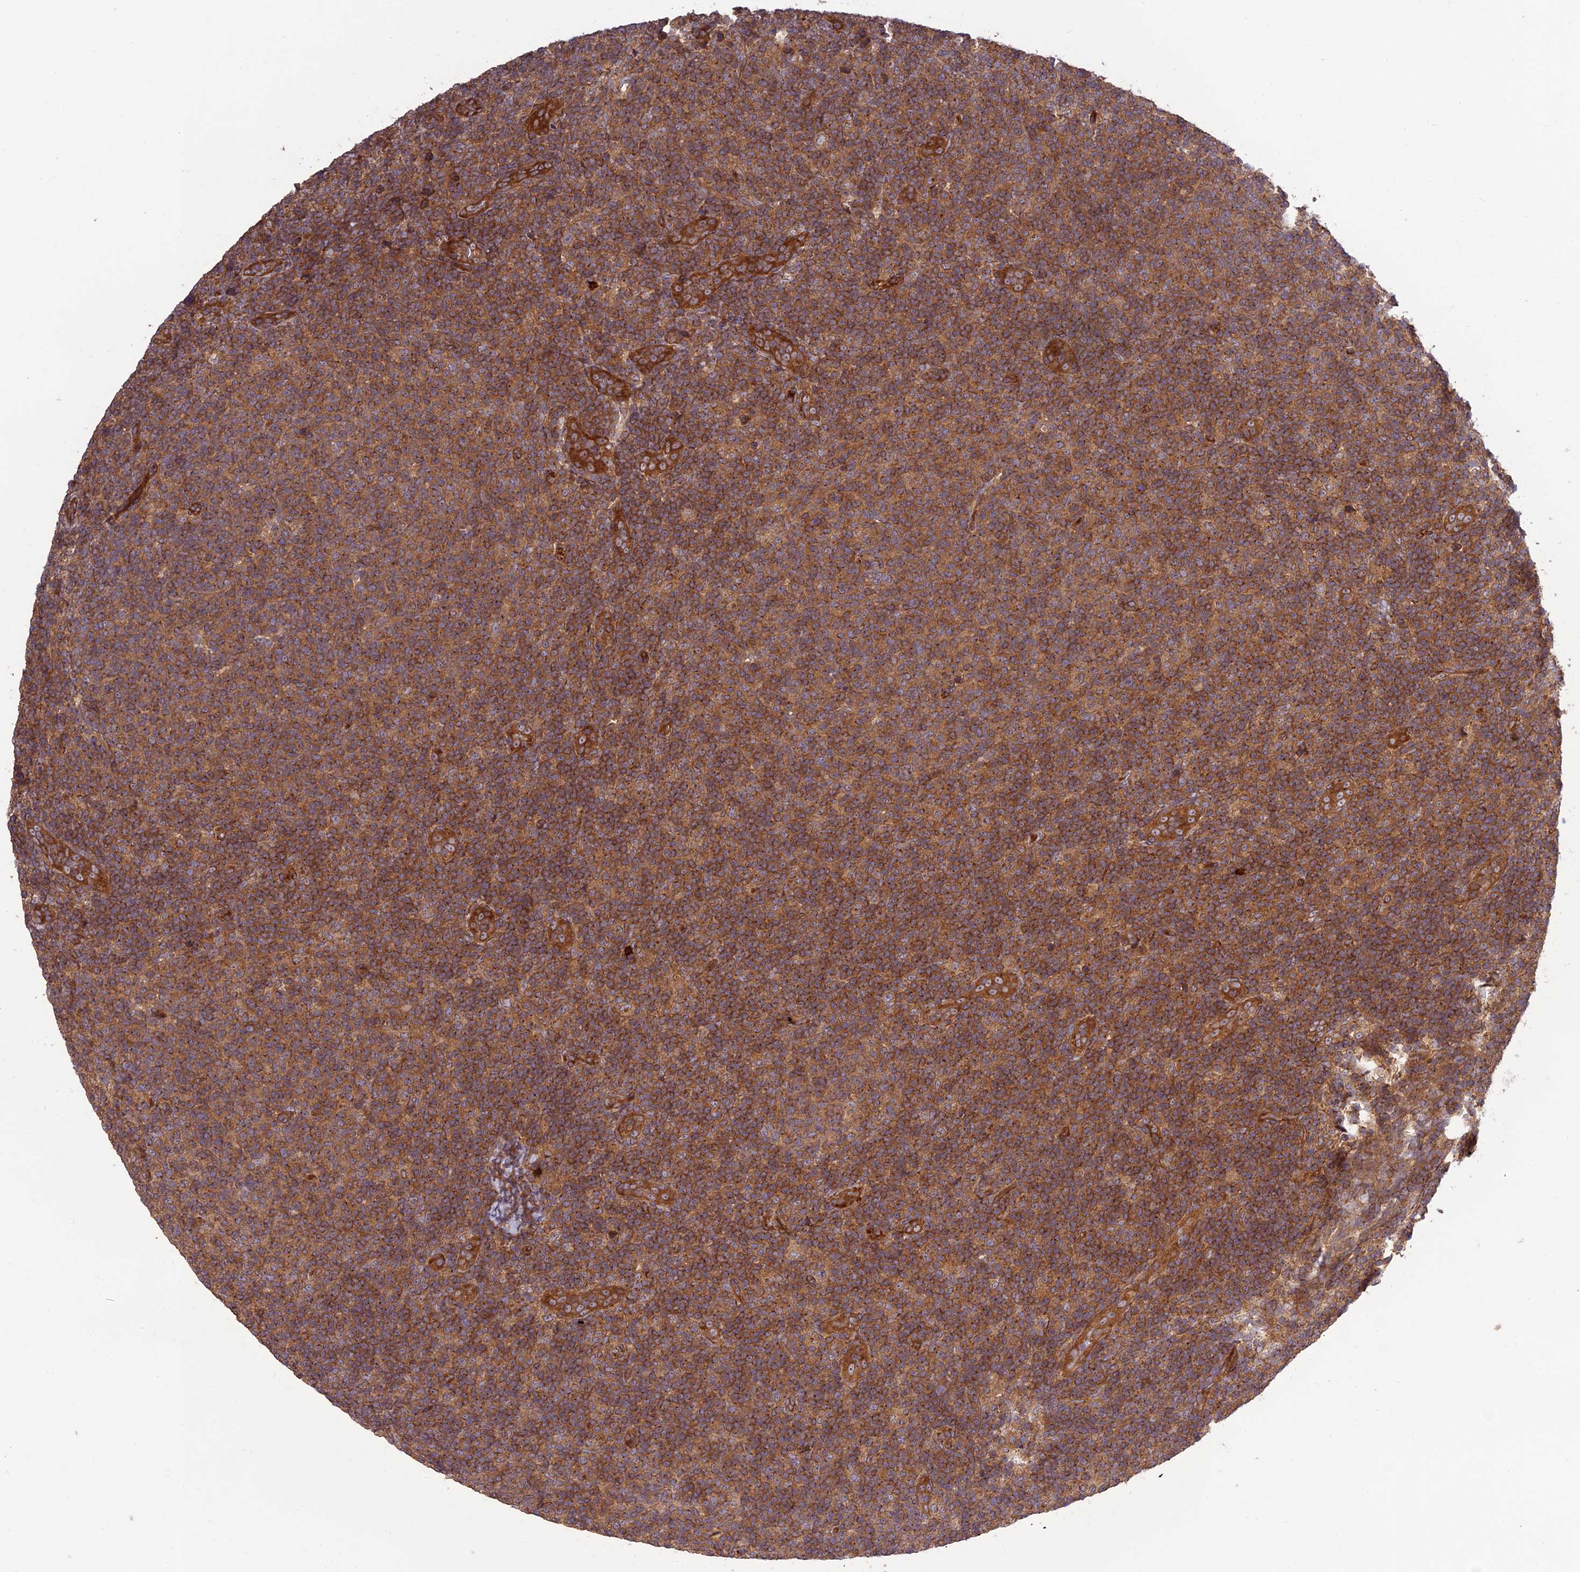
{"staining": {"intensity": "moderate", "quantity": ">75%", "location": "cytoplasmic/membranous"}, "tissue": "lymphoma", "cell_type": "Tumor cells", "image_type": "cancer", "snomed": [{"axis": "morphology", "description": "Malignant lymphoma, non-Hodgkin's type, Low grade"}, {"axis": "topography", "description": "Lymph node"}], "caption": "Lymphoma tissue exhibits moderate cytoplasmic/membranous positivity in about >75% of tumor cells, visualized by immunohistochemistry.", "gene": "TMEM131L", "patient": {"sex": "male", "age": 66}}